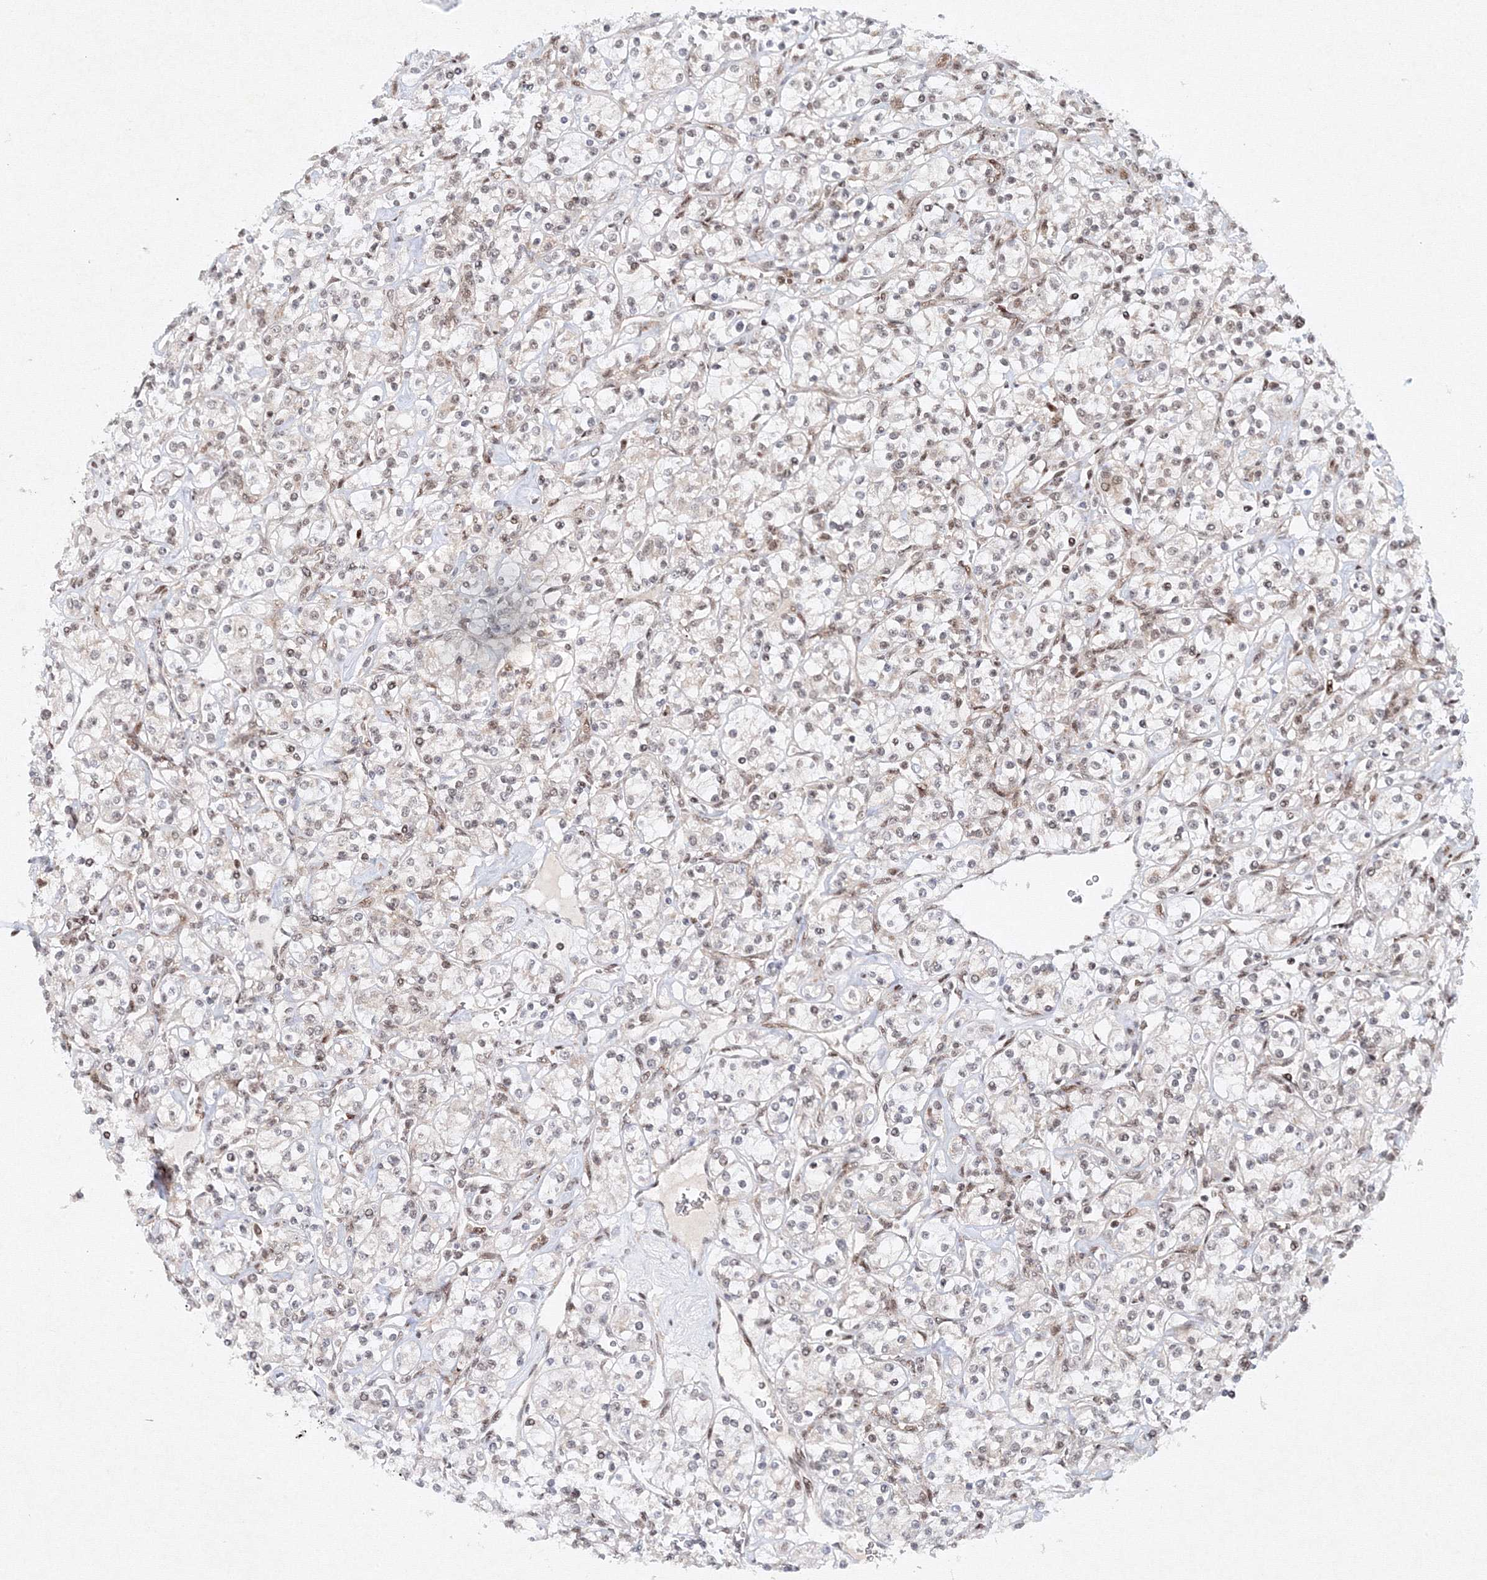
{"staining": {"intensity": "weak", "quantity": "25%-75%", "location": "nuclear"}, "tissue": "renal cancer", "cell_type": "Tumor cells", "image_type": "cancer", "snomed": [{"axis": "morphology", "description": "Adenocarcinoma, NOS"}, {"axis": "topography", "description": "Kidney"}], "caption": "A histopathology image of human adenocarcinoma (renal) stained for a protein shows weak nuclear brown staining in tumor cells. (IHC, brightfield microscopy, high magnification).", "gene": "SNRPC", "patient": {"sex": "male", "age": 77}}